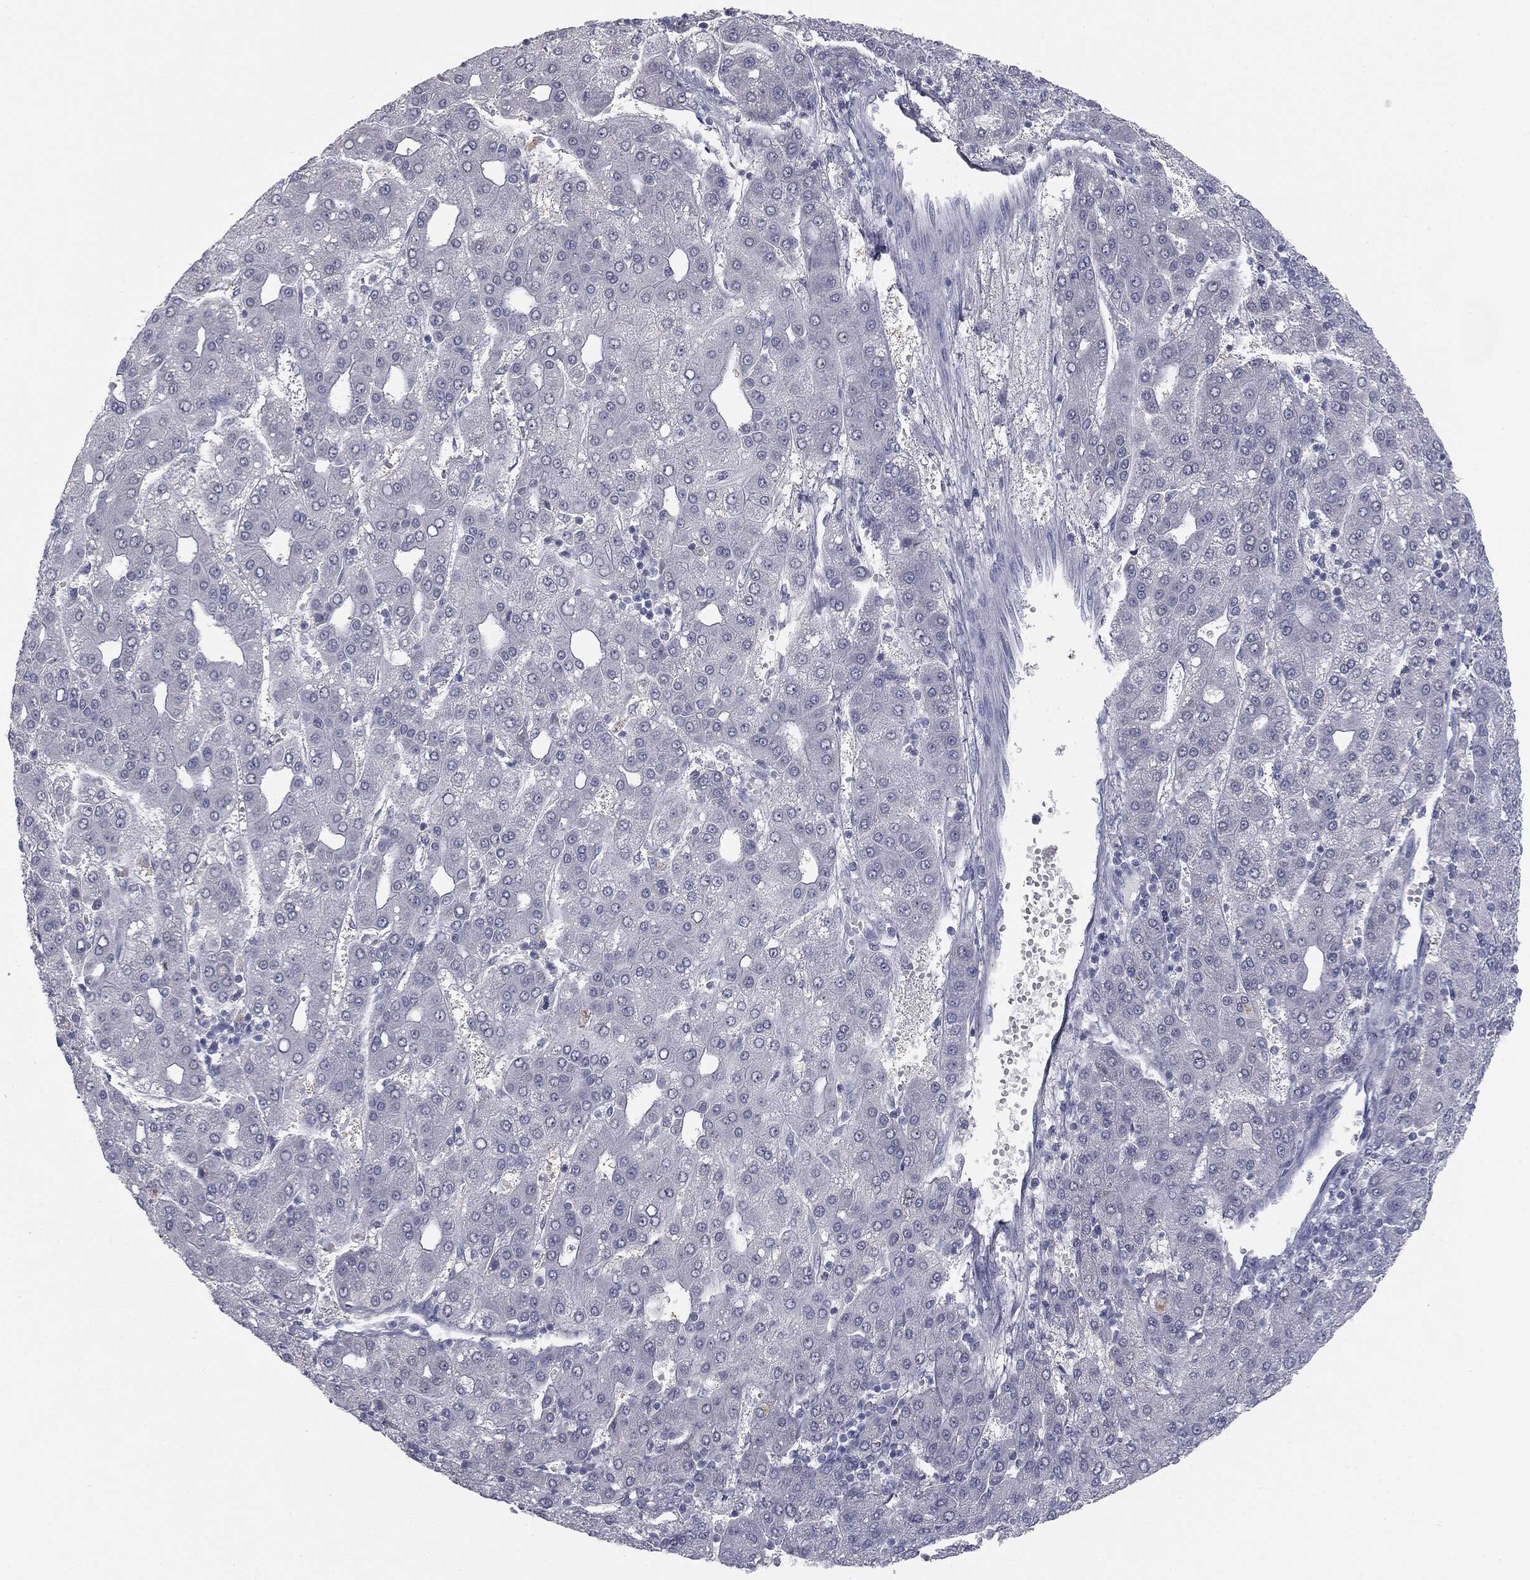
{"staining": {"intensity": "negative", "quantity": "none", "location": "none"}, "tissue": "liver cancer", "cell_type": "Tumor cells", "image_type": "cancer", "snomed": [{"axis": "morphology", "description": "Carcinoma, Hepatocellular, NOS"}, {"axis": "topography", "description": "Liver"}], "caption": "DAB (3,3'-diaminobenzidine) immunohistochemical staining of human hepatocellular carcinoma (liver) demonstrates no significant positivity in tumor cells.", "gene": "MUC5AC", "patient": {"sex": "male", "age": 65}}